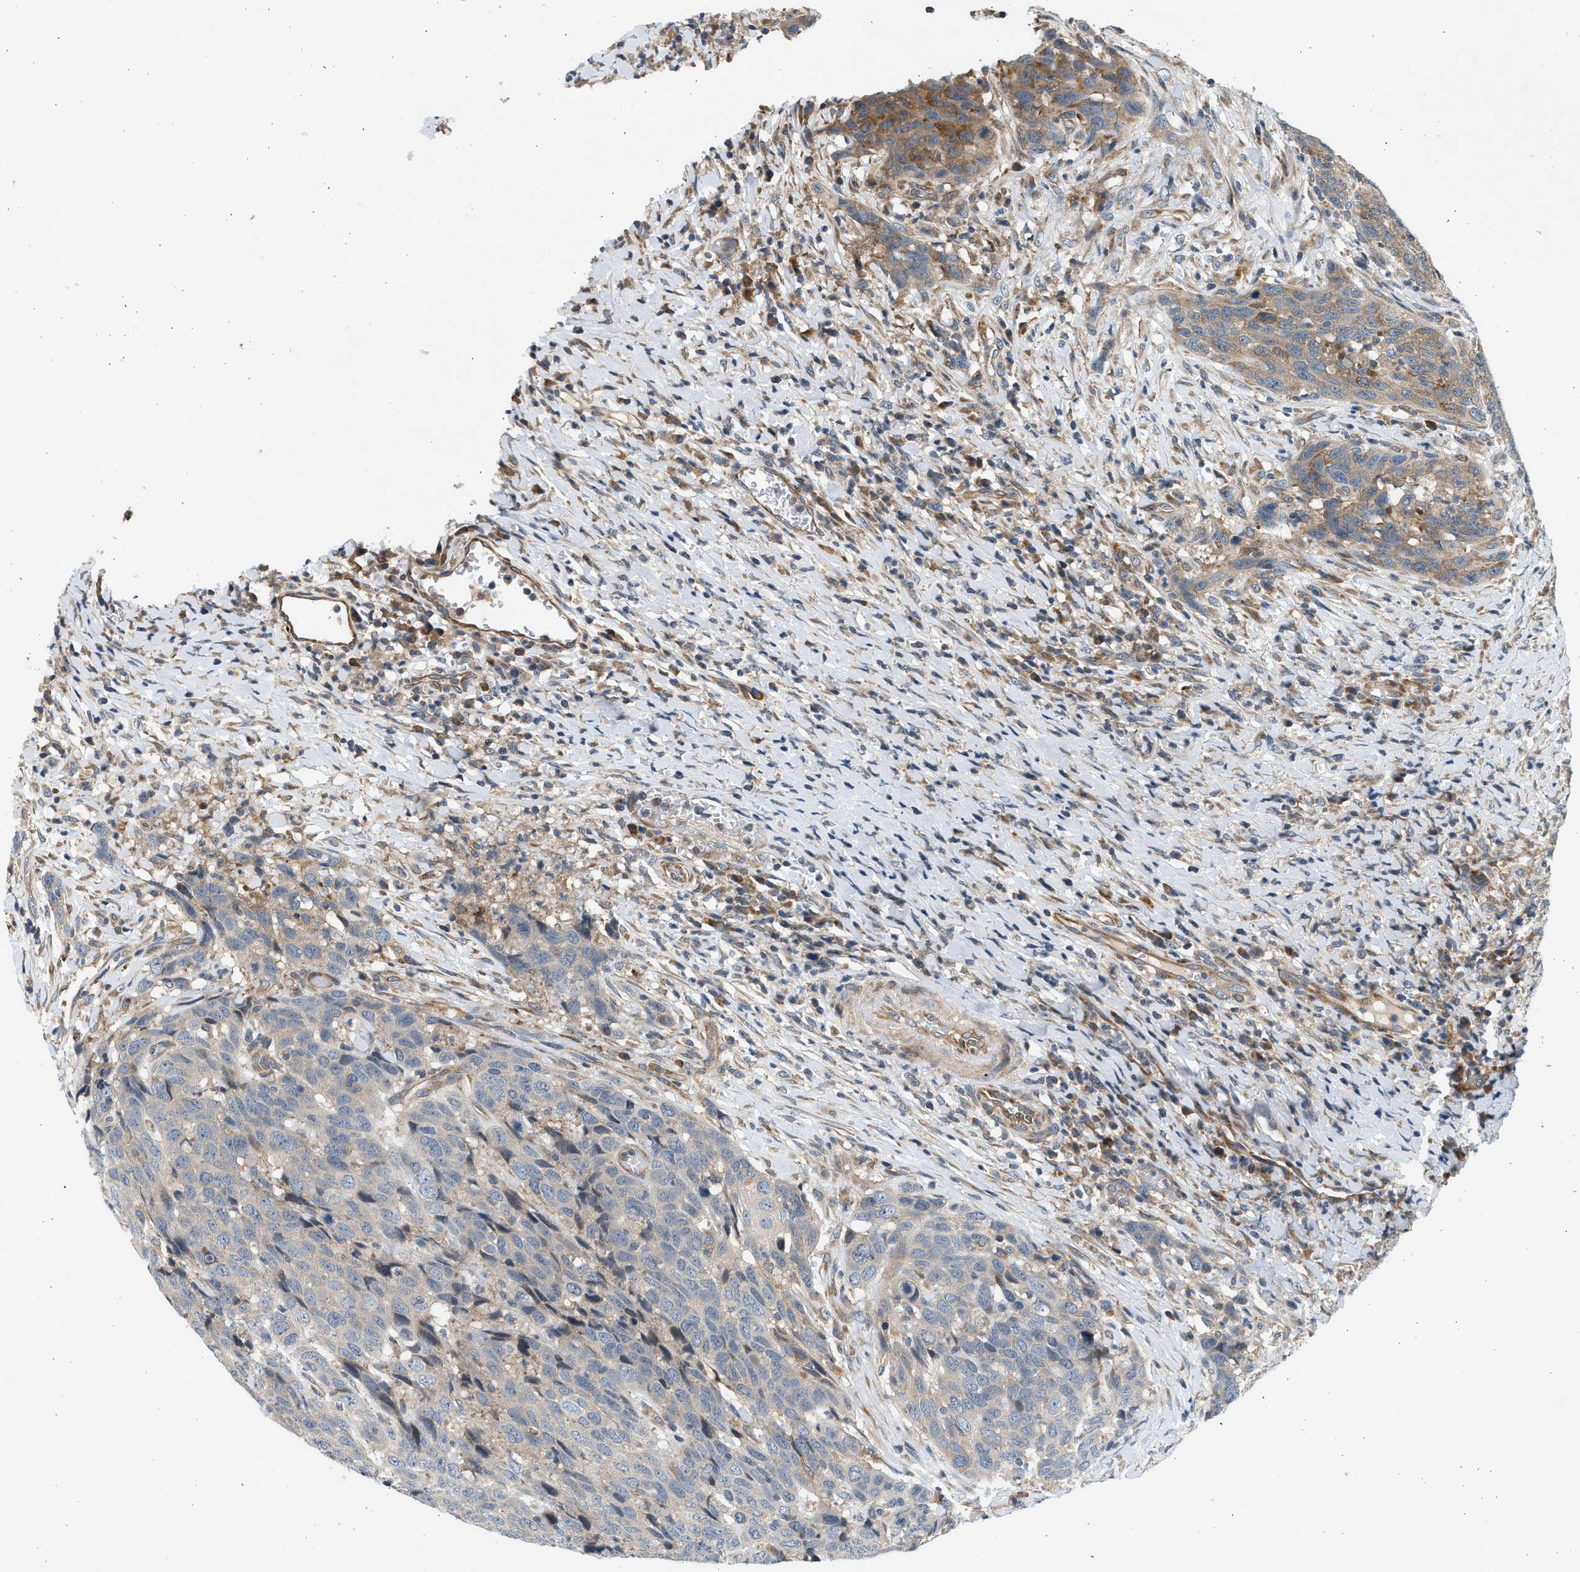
{"staining": {"intensity": "weak", "quantity": "25%-75%", "location": "cytoplasmic/membranous"}, "tissue": "head and neck cancer", "cell_type": "Tumor cells", "image_type": "cancer", "snomed": [{"axis": "morphology", "description": "Squamous cell carcinoma, NOS"}, {"axis": "topography", "description": "Head-Neck"}], "caption": "Human head and neck cancer stained with a brown dye displays weak cytoplasmic/membranous positive expression in about 25%-75% of tumor cells.", "gene": "KDELR2", "patient": {"sex": "male", "age": 66}}